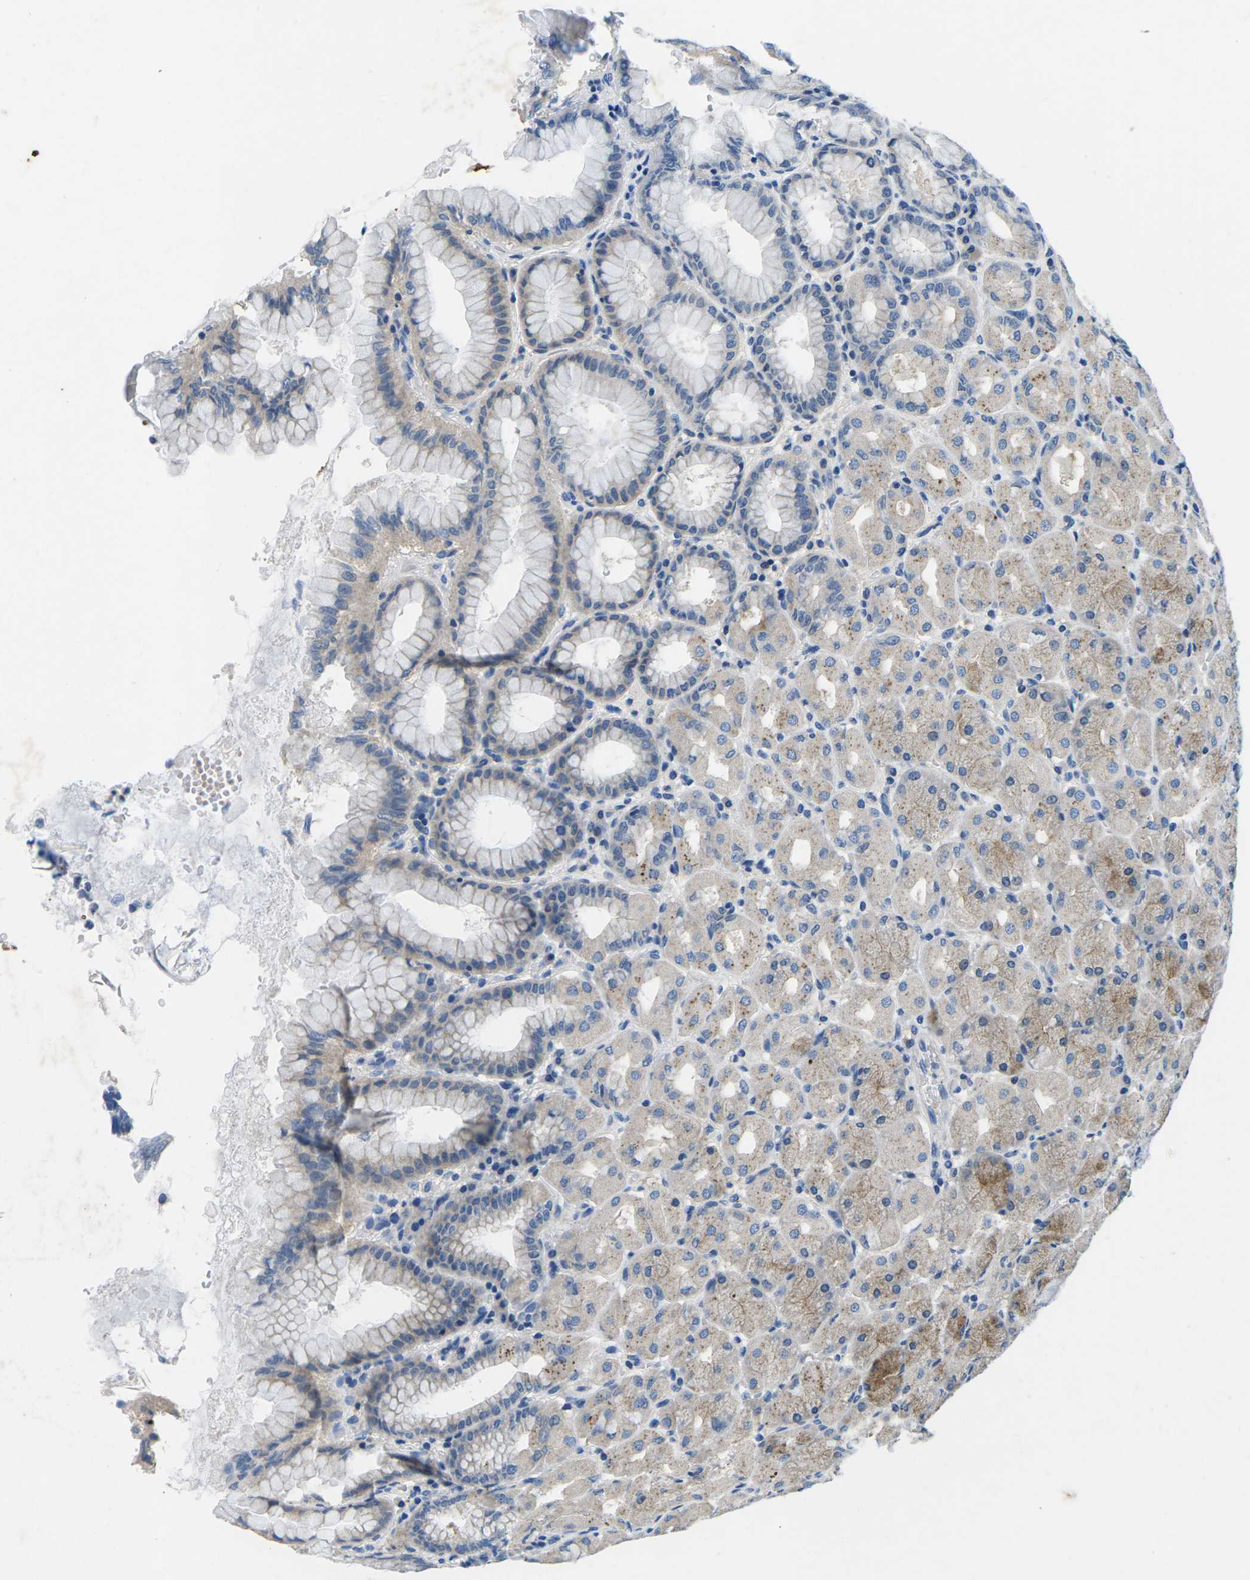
{"staining": {"intensity": "moderate", "quantity": "<25%", "location": "cytoplasmic/membranous"}, "tissue": "stomach", "cell_type": "Glandular cells", "image_type": "normal", "snomed": [{"axis": "morphology", "description": "Normal tissue, NOS"}, {"axis": "topography", "description": "Stomach, upper"}], "caption": "IHC histopathology image of normal stomach: stomach stained using immunohistochemistry (IHC) shows low levels of moderate protein expression localized specifically in the cytoplasmic/membranous of glandular cells, appearing as a cytoplasmic/membranous brown color.", "gene": "PDCD6IP", "patient": {"sex": "female", "age": 56}}